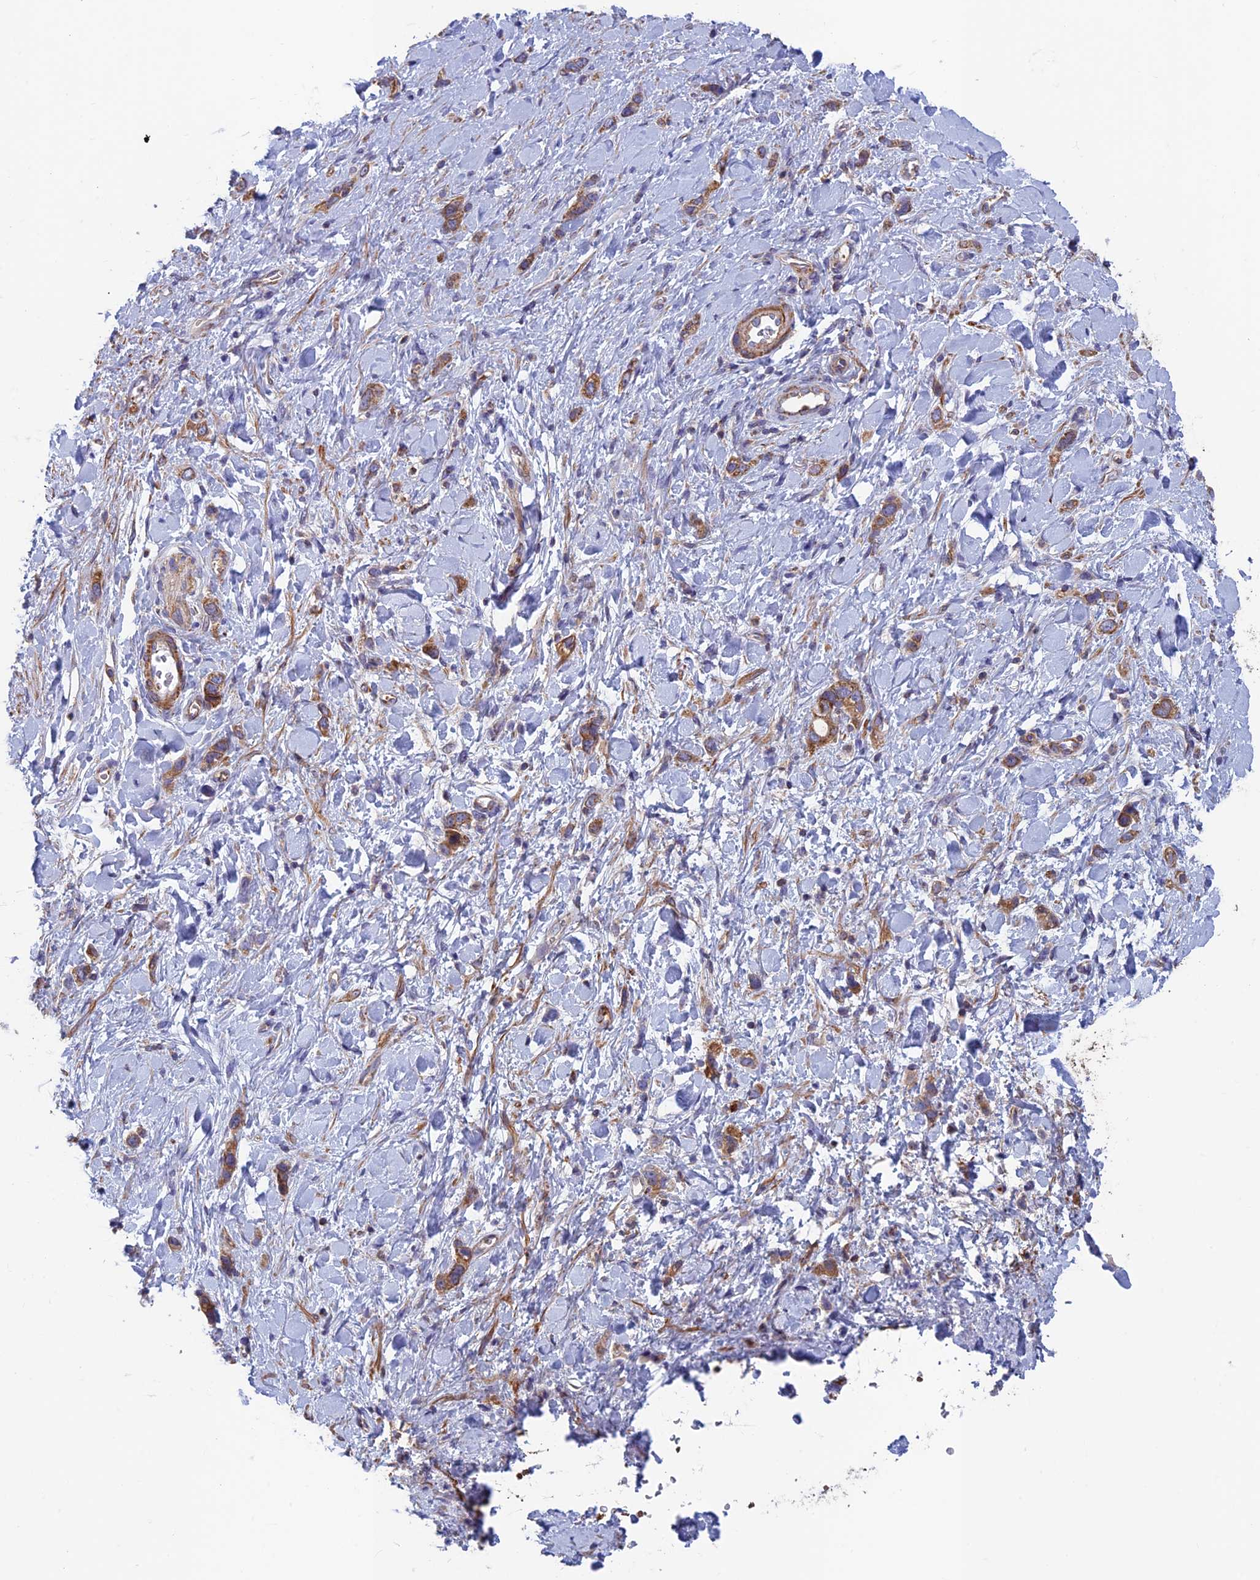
{"staining": {"intensity": "moderate", "quantity": ">75%", "location": "cytoplasmic/membranous"}, "tissue": "stomach cancer", "cell_type": "Tumor cells", "image_type": "cancer", "snomed": [{"axis": "morphology", "description": "Adenocarcinoma, NOS"}, {"axis": "topography", "description": "Stomach"}], "caption": "Stomach adenocarcinoma stained with a brown dye displays moderate cytoplasmic/membranous positive staining in approximately >75% of tumor cells.", "gene": "DNM1L", "patient": {"sex": "female", "age": 65}}